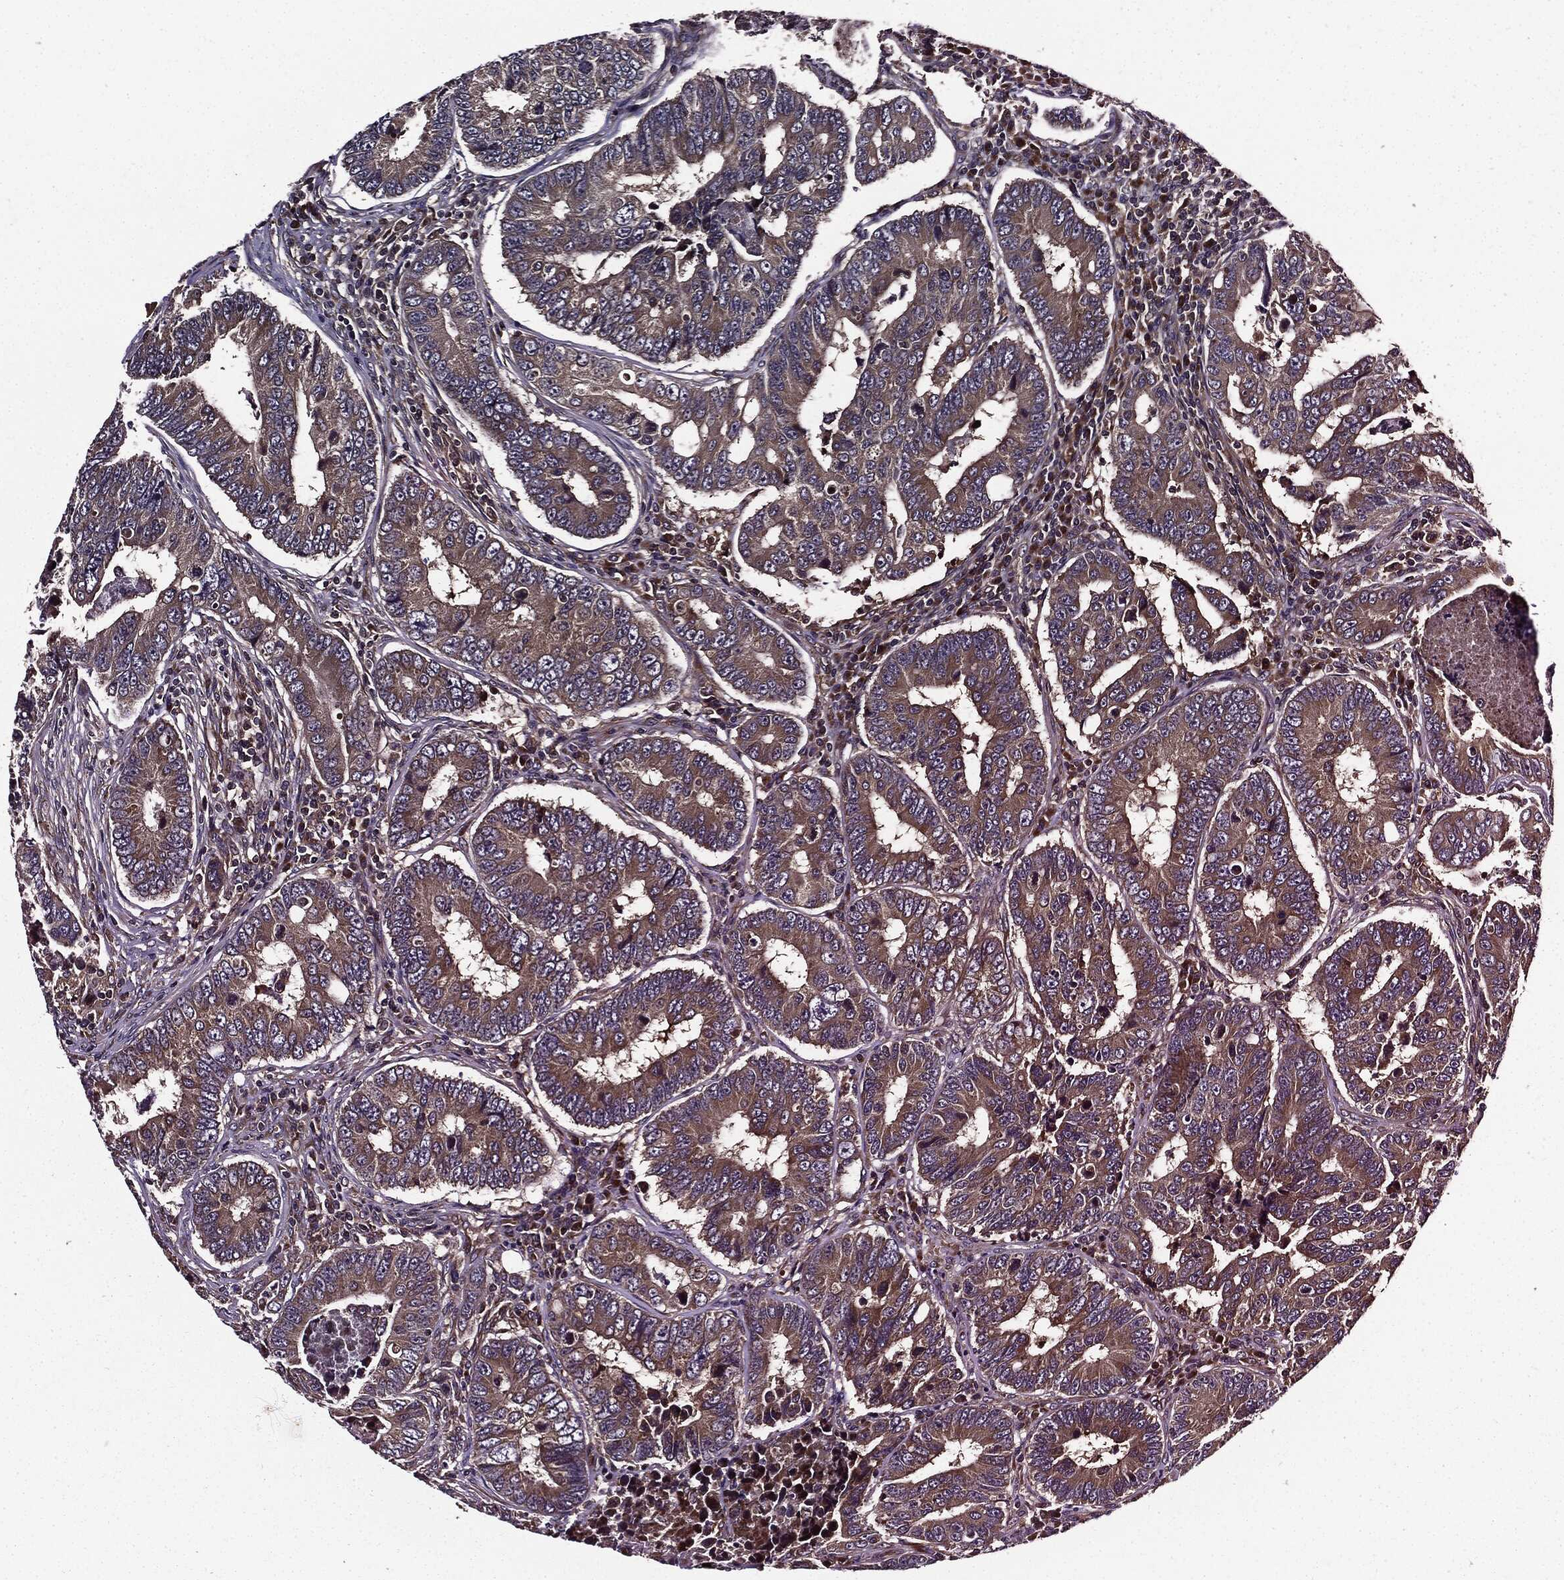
{"staining": {"intensity": "moderate", "quantity": "25%-75%", "location": "cytoplasmic/membranous"}, "tissue": "colorectal cancer", "cell_type": "Tumor cells", "image_type": "cancer", "snomed": [{"axis": "morphology", "description": "Adenocarcinoma, NOS"}, {"axis": "topography", "description": "Colon"}], "caption": "Adenocarcinoma (colorectal) stained with immunohistochemistry demonstrates moderate cytoplasmic/membranous expression in approximately 25%-75% of tumor cells.", "gene": "HTT", "patient": {"sex": "female", "age": 72}}